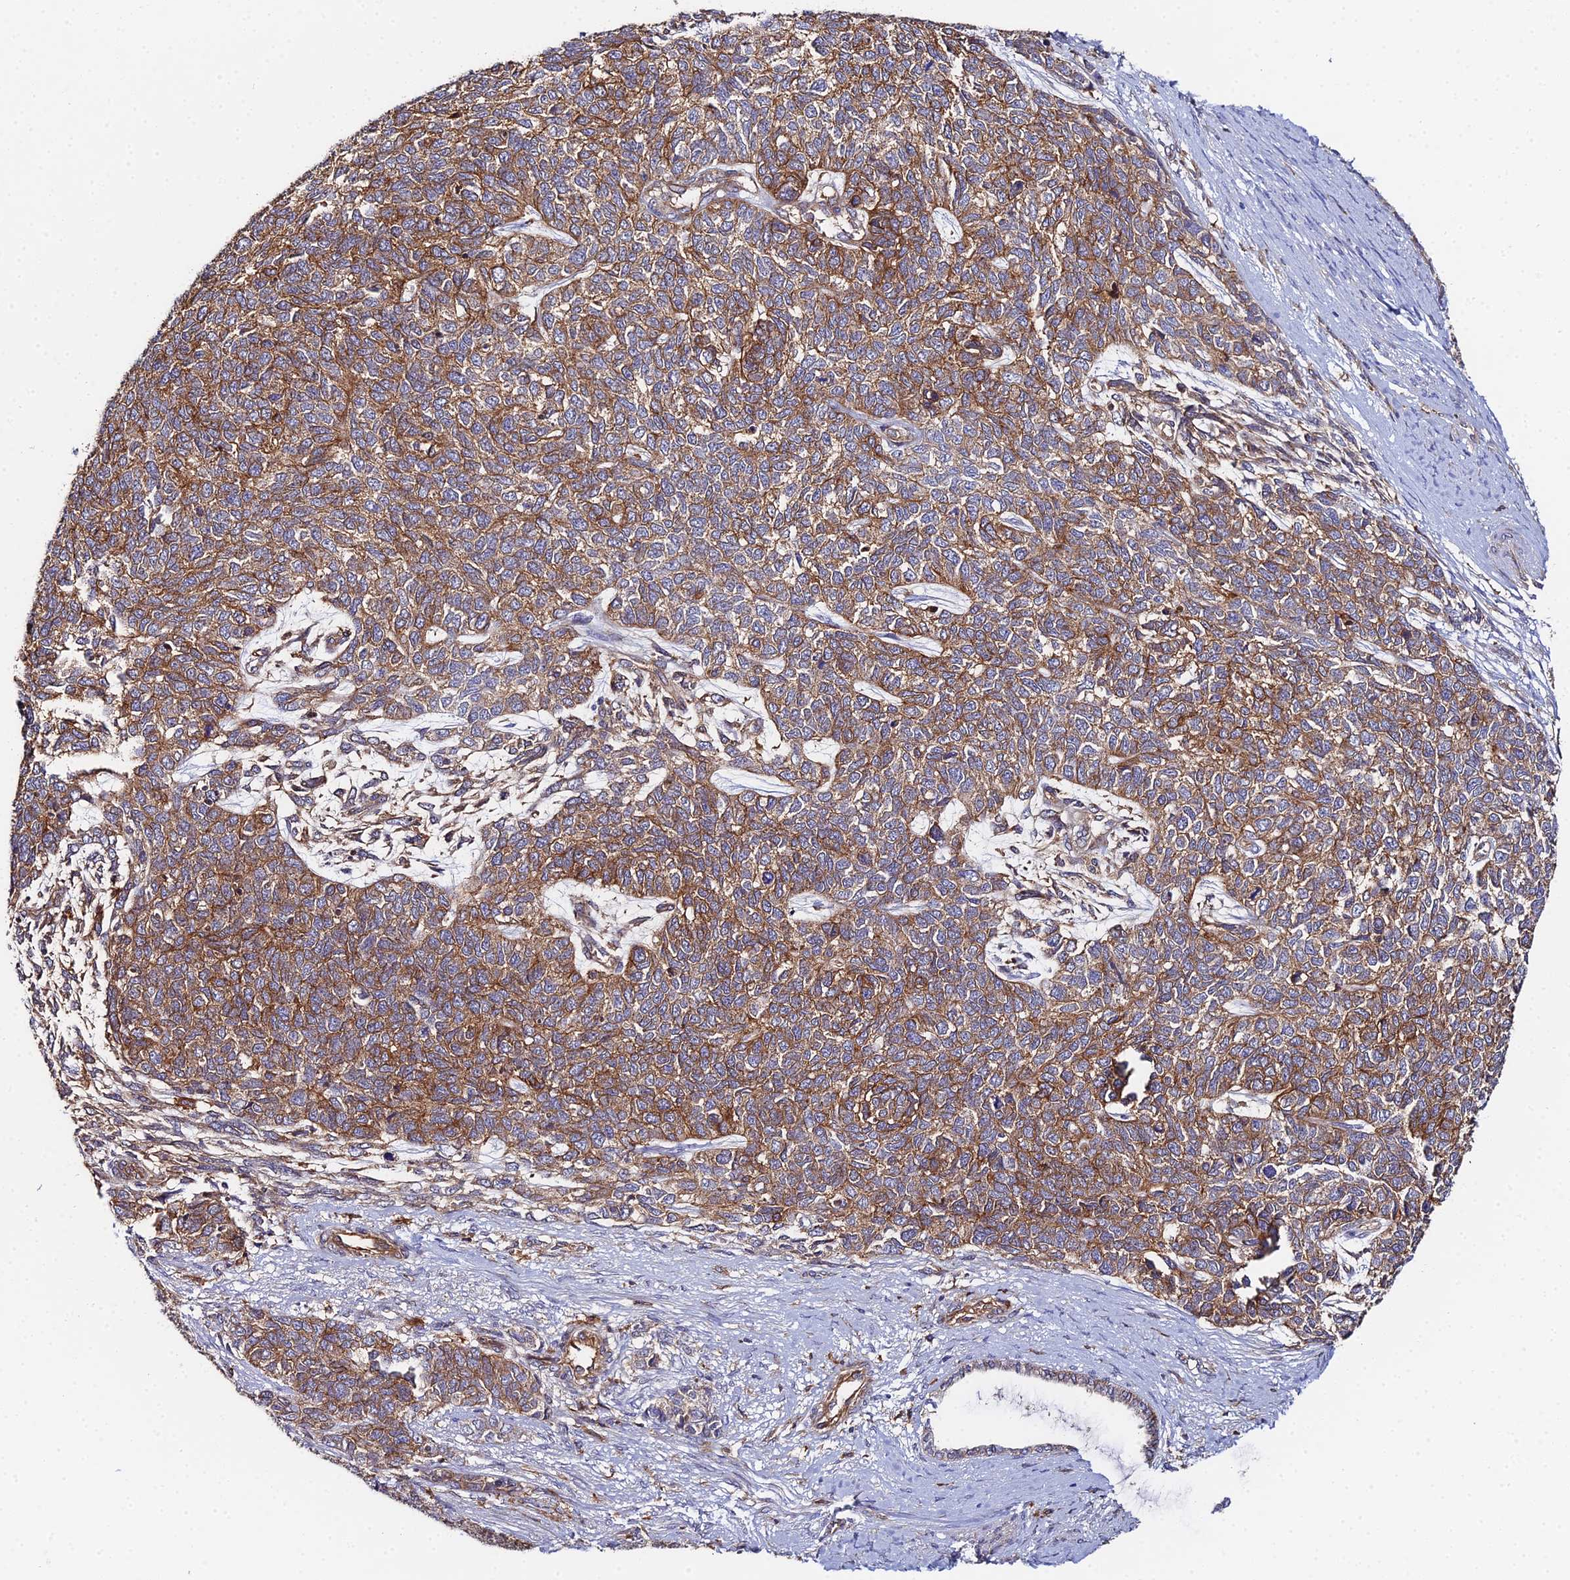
{"staining": {"intensity": "moderate", "quantity": ">75%", "location": "cytoplasmic/membranous"}, "tissue": "cervical cancer", "cell_type": "Tumor cells", "image_type": "cancer", "snomed": [{"axis": "morphology", "description": "Squamous cell carcinoma, NOS"}, {"axis": "topography", "description": "Cervix"}], "caption": "Immunohistochemical staining of cervical squamous cell carcinoma exhibits moderate cytoplasmic/membranous protein expression in about >75% of tumor cells. (DAB (3,3'-diaminobenzidine) IHC, brown staining for protein, blue staining for nuclei).", "gene": "GNG5B", "patient": {"sex": "female", "age": 63}}